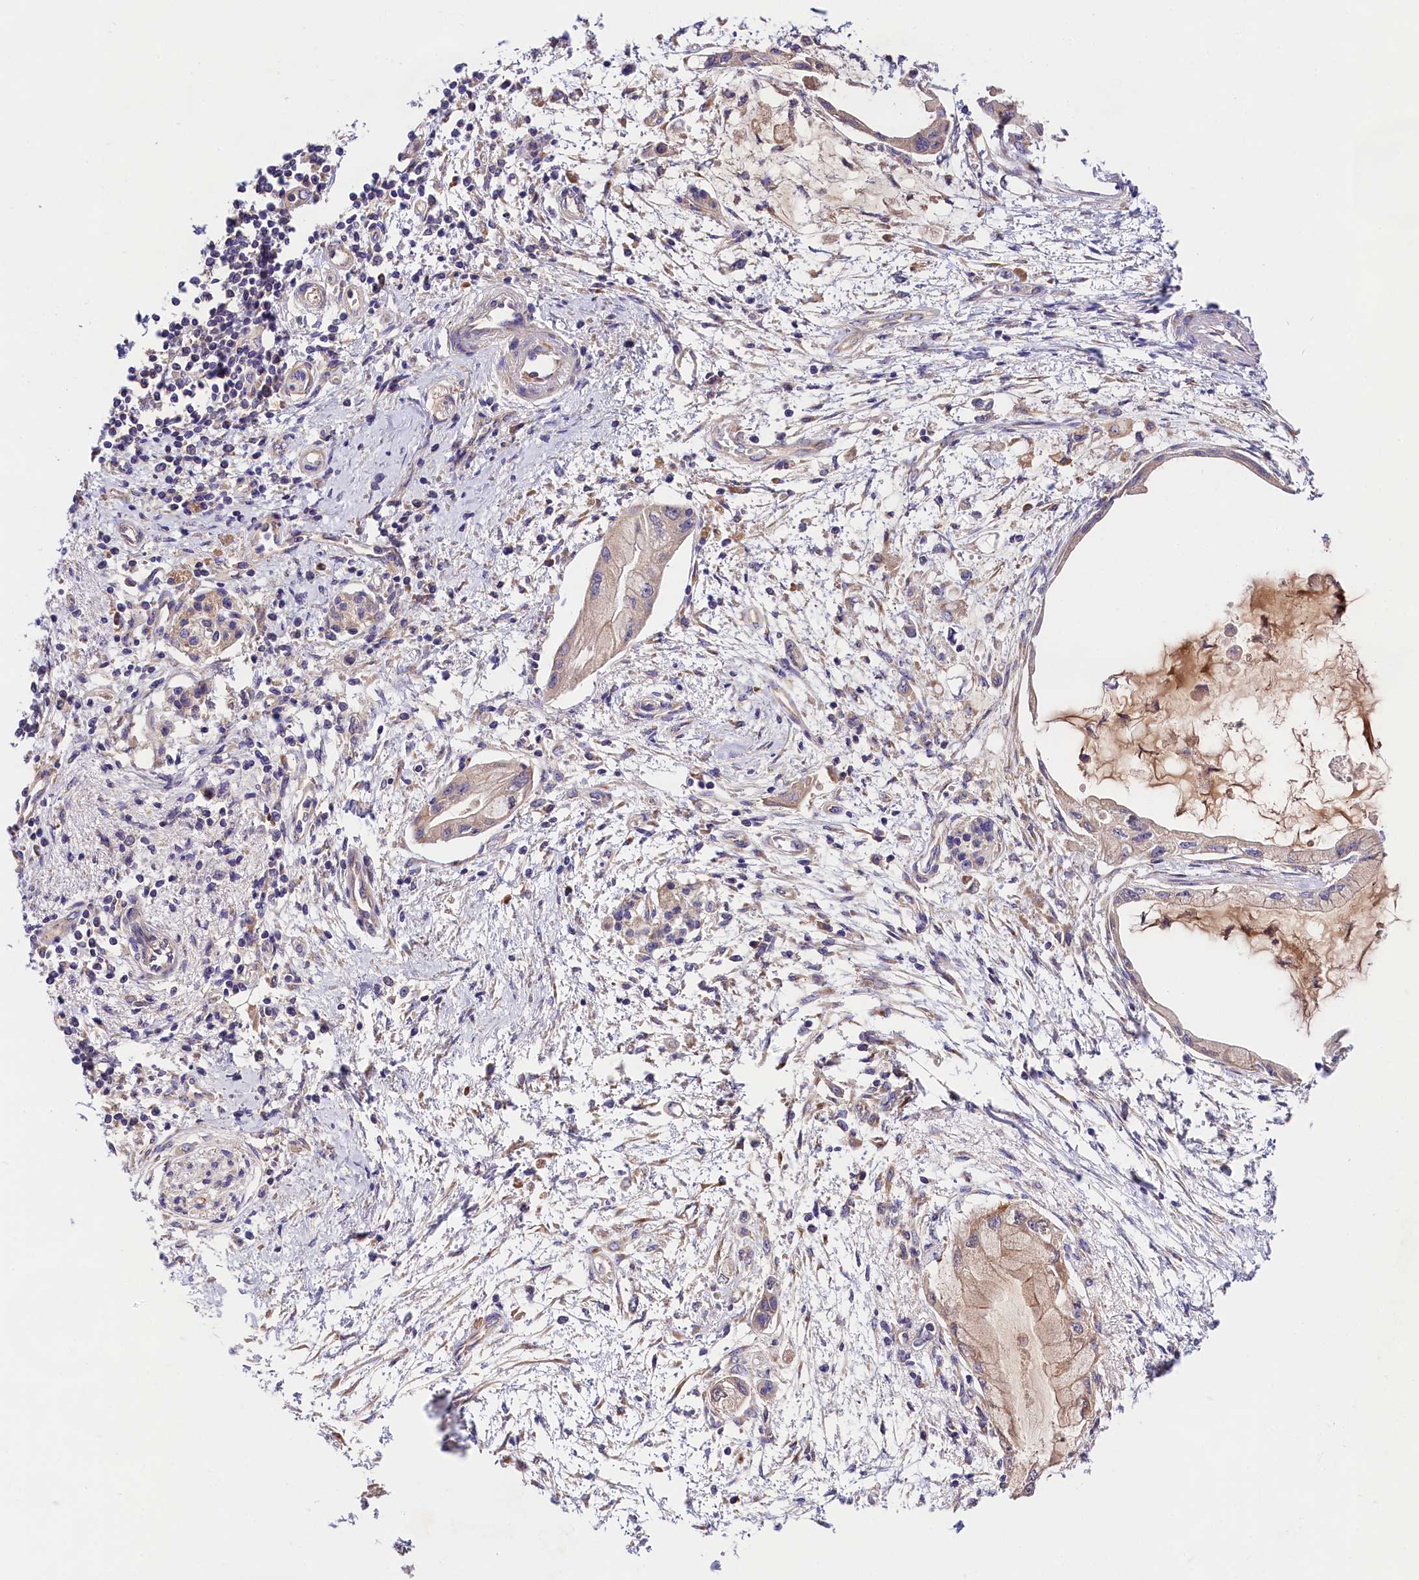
{"staining": {"intensity": "weak", "quantity": "<25%", "location": "cytoplasmic/membranous"}, "tissue": "pancreatic cancer", "cell_type": "Tumor cells", "image_type": "cancer", "snomed": [{"axis": "morphology", "description": "Adenocarcinoma, NOS"}, {"axis": "topography", "description": "Pancreas"}], "caption": "DAB immunohistochemical staining of human adenocarcinoma (pancreatic) demonstrates no significant positivity in tumor cells.", "gene": "SPG11", "patient": {"sex": "male", "age": 48}}